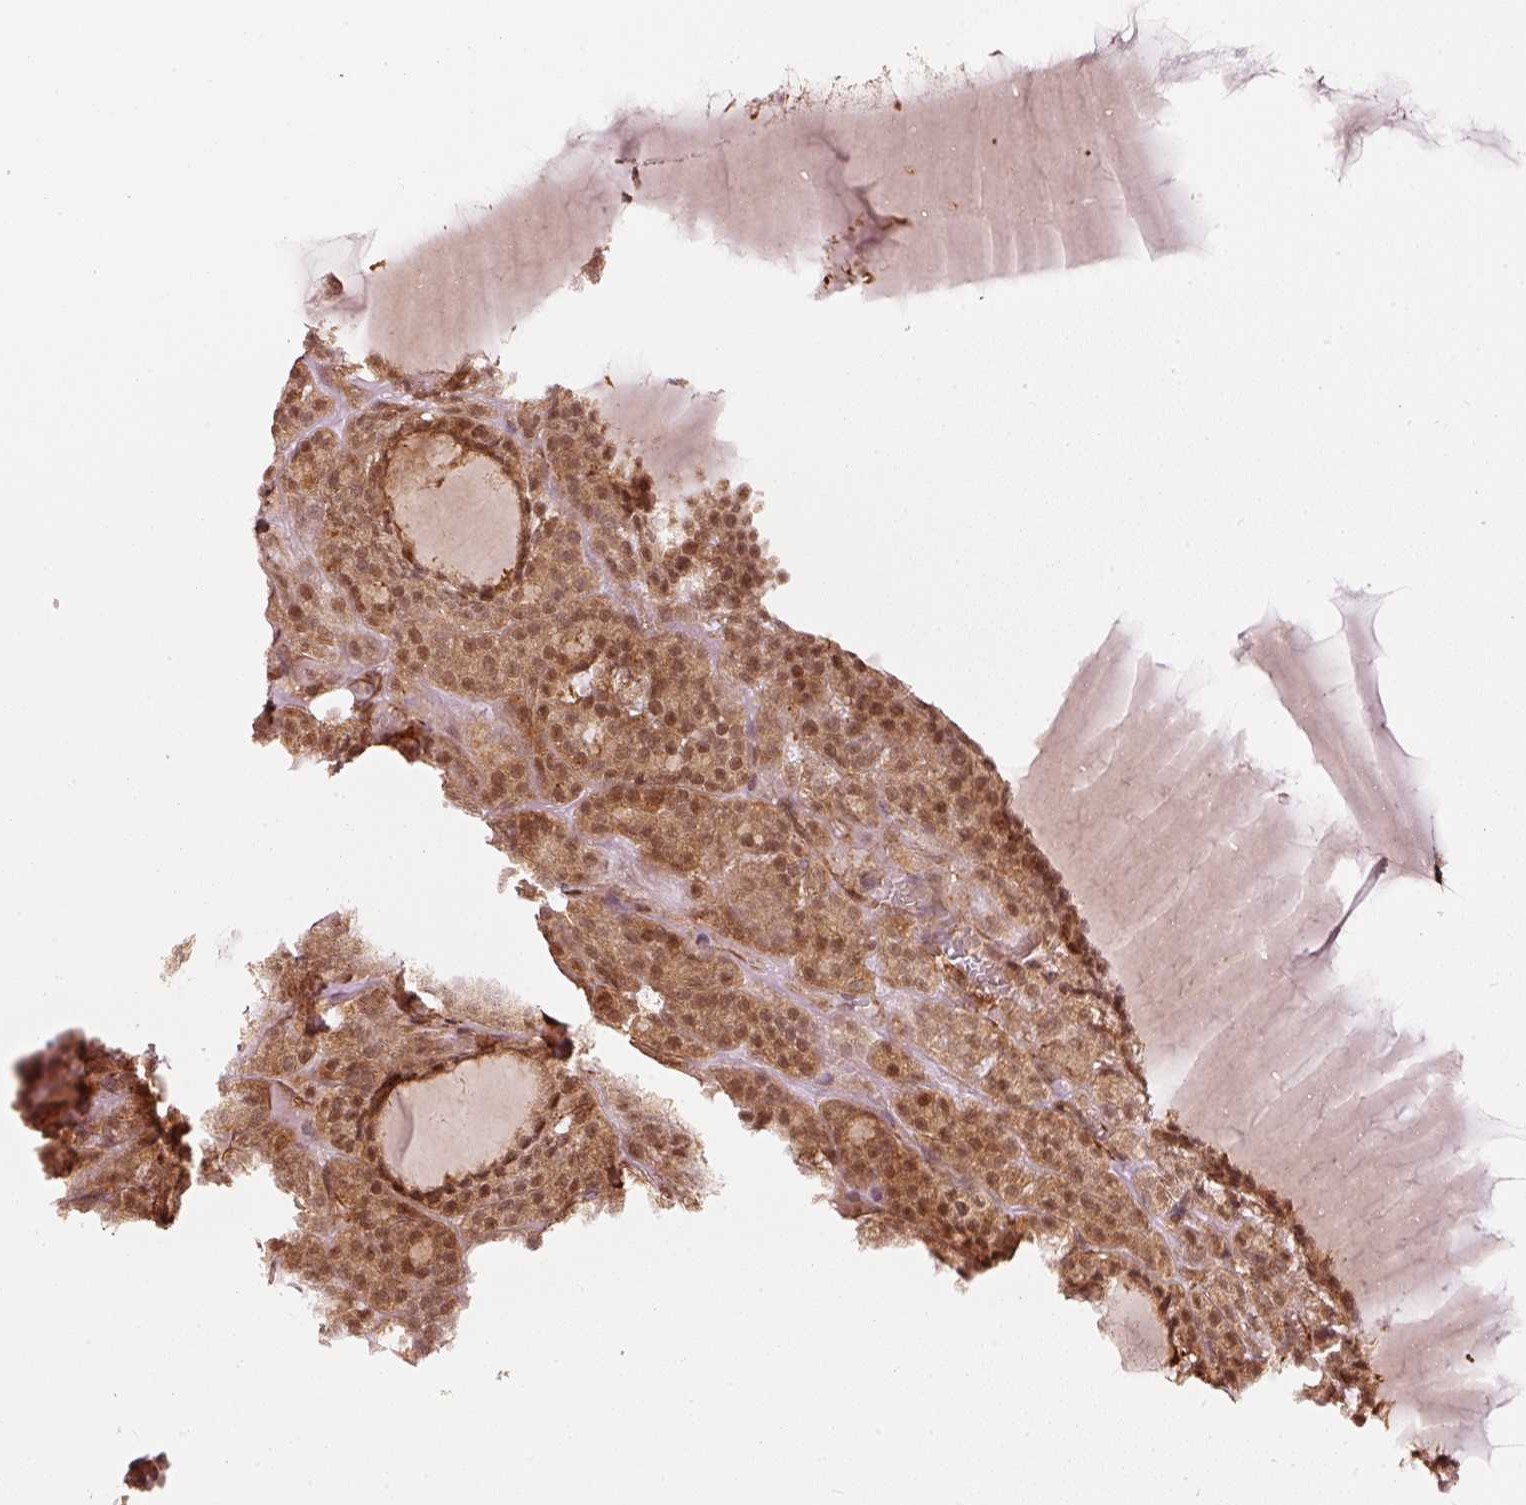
{"staining": {"intensity": "moderate", "quantity": ">75%", "location": "cytoplasmic/membranous,nuclear"}, "tissue": "thyroid cancer", "cell_type": "Tumor cells", "image_type": "cancer", "snomed": [{"axis": "morphology", "description": "Follicular adenoma carcinoma, NOS"}, {"axis": "topography", "description": "Thyroid gland"}], "caption": "Brown immunohistochemical staining in human thyroid cancer displays moderate cytoplasmic/membranous and nuclear staining in approximately >75% of tumor cells. (IHC, brightfield microscopy, high magnification).", "gene": "PSMD1", "patient": {"sex": "female", "age": 63}}